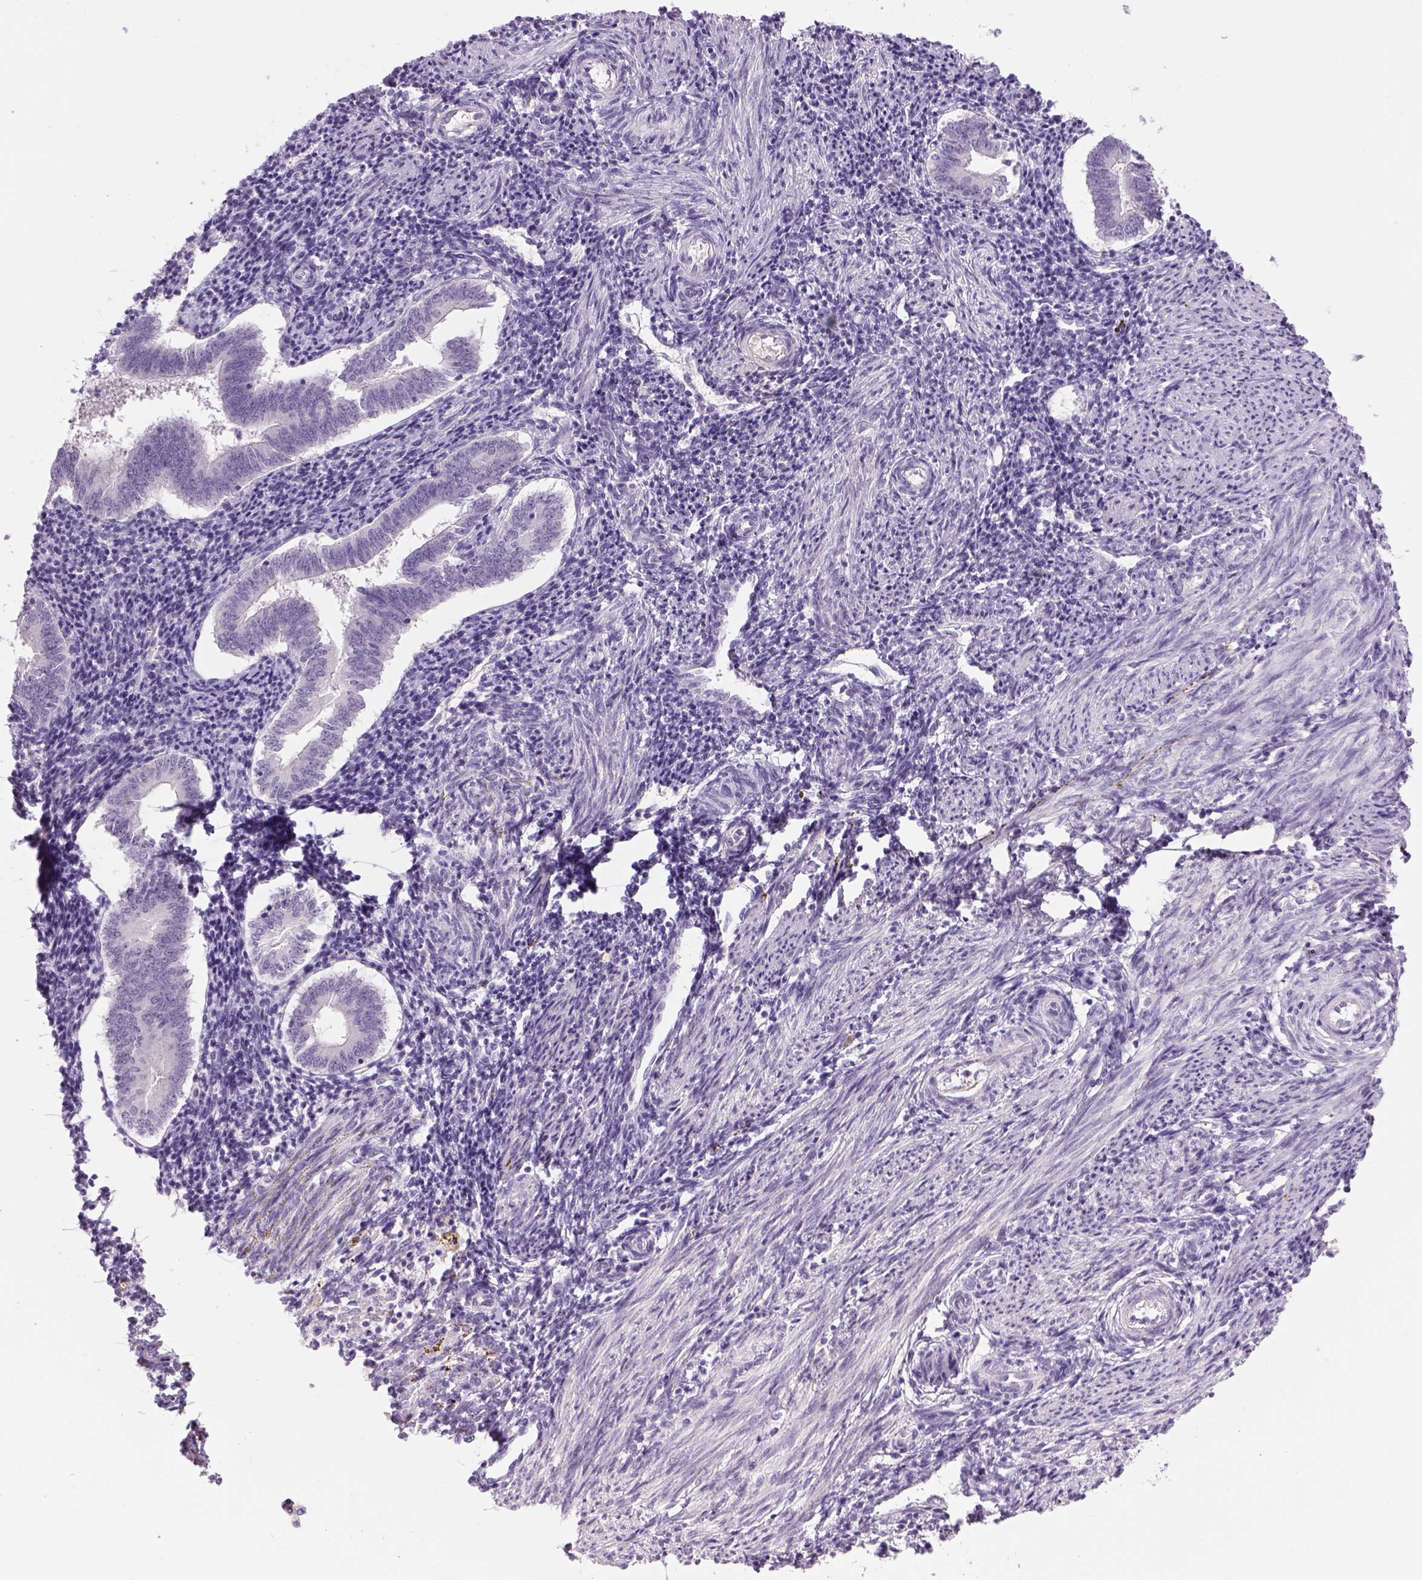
{"staining": {"intensity": "negative", "quantity": "none", "location": "none"}, "tissue": "endometrium", "cell_type": "Cells in endometrial stroma", "image_type": "normal", "snomed": [{"axis": "morphology", "description": "Normal tissue, NOS"}, {"axis": "topography", "description": "Endometrium"}], "caption": "Immunohistochemistry of normal human endometrium exhibits no positivity in cells in endometrial stroma.", "gene": "DBH", "patient": {"sex": "female", "age": 25}}